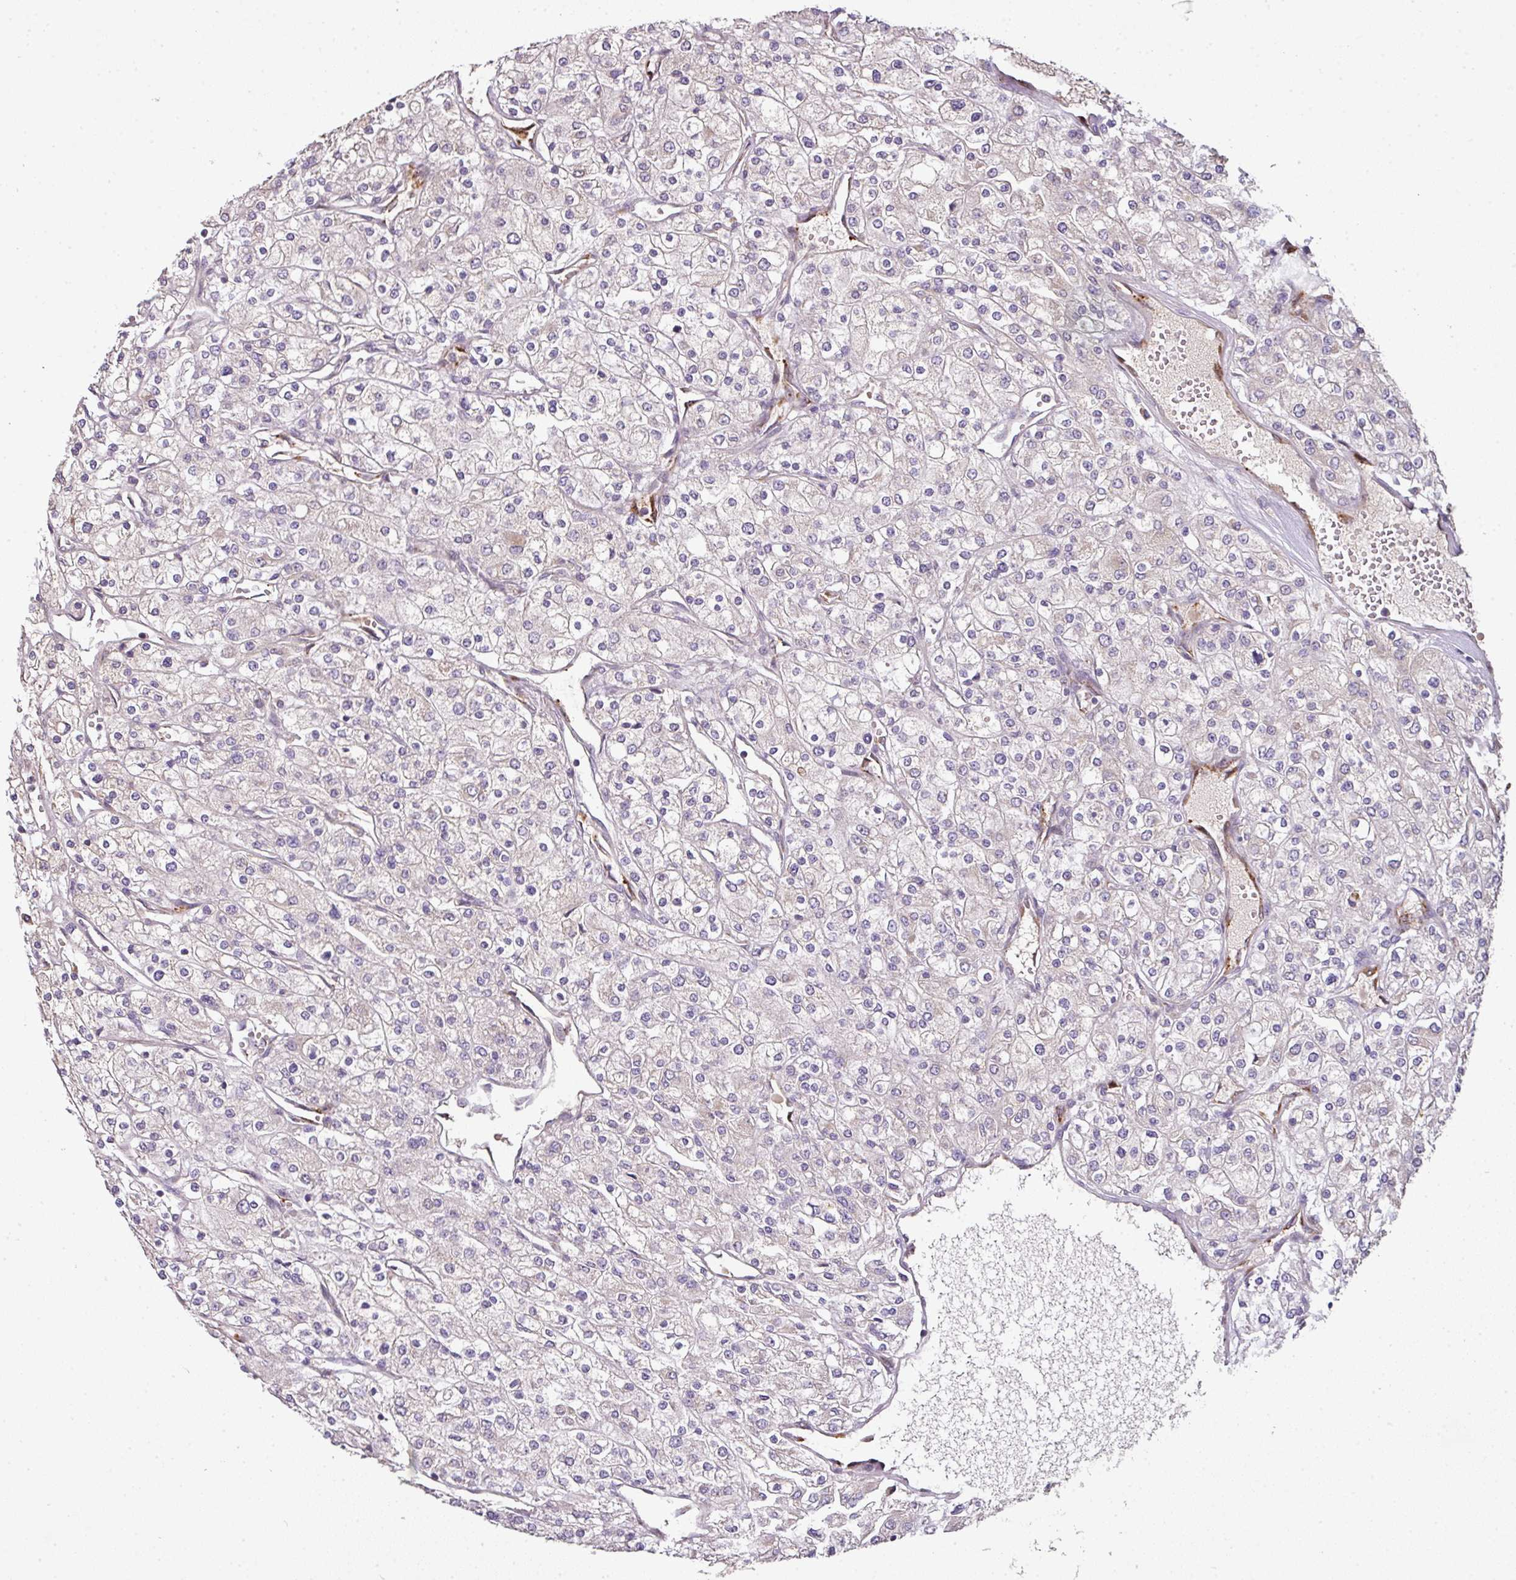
{"staining": {"intensity": "negative", "quantity": "none", "location": "none"}, "tissue": "renal cancer", "cell_type": "Tumor cells", "image_type": "cancer", "snomed": [{"axis": "morphology", "description": "Adenocarcinoma, NOS"}, {"axis": "topography", "description": "Kidney"}], "caption": "High power microscopy image of an immunohistochemistry micrograph of renal adenocarcinoma, revealing no significant staining in tumor cells.", "gene": "SPCS3", "patient": {"sex": "male", "age": 80}}